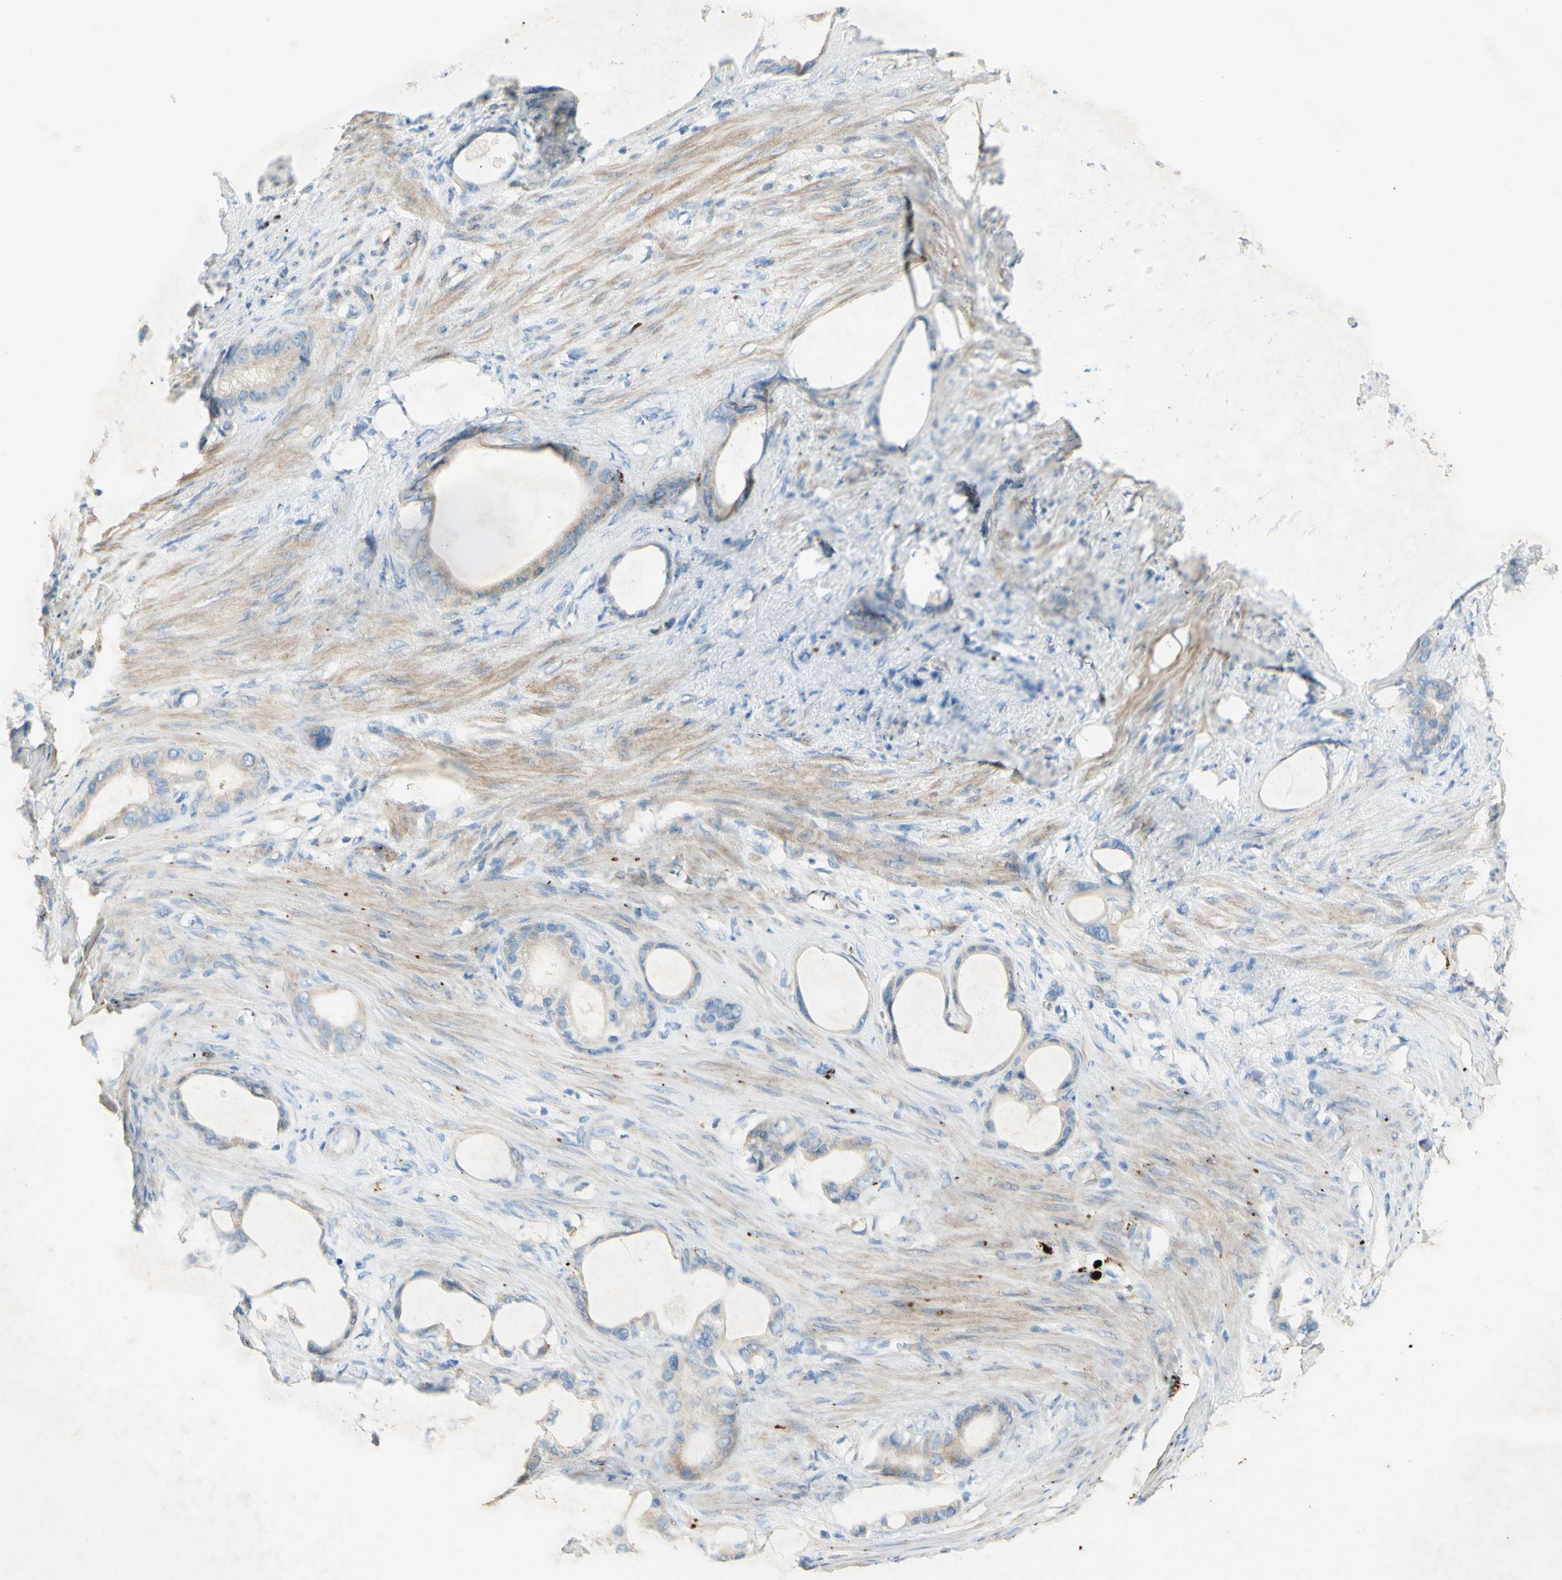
{"staining": {"intensity": "weak", "quantity": ">75%", "location": "cytoplasmic/membranous"}, "tissue": "stomach cancer", "cell_type": "Tumor cells", "image_type": "cancer", "snomed": [{"axis": "morphology", "description": "Adenocarcinoma, NOS"}, {"axis": "topography", "description": "Stomach"}], "caption": "The photomicrograph demonstrates immunohistochemical staining of adenocarcinoma (stomach). There is weak cytoplasmic/membranous positivity is seen in approximately >75% of tumor cells.", "gene": "GAN", "patient": {"sex": "female", "age": 75}}